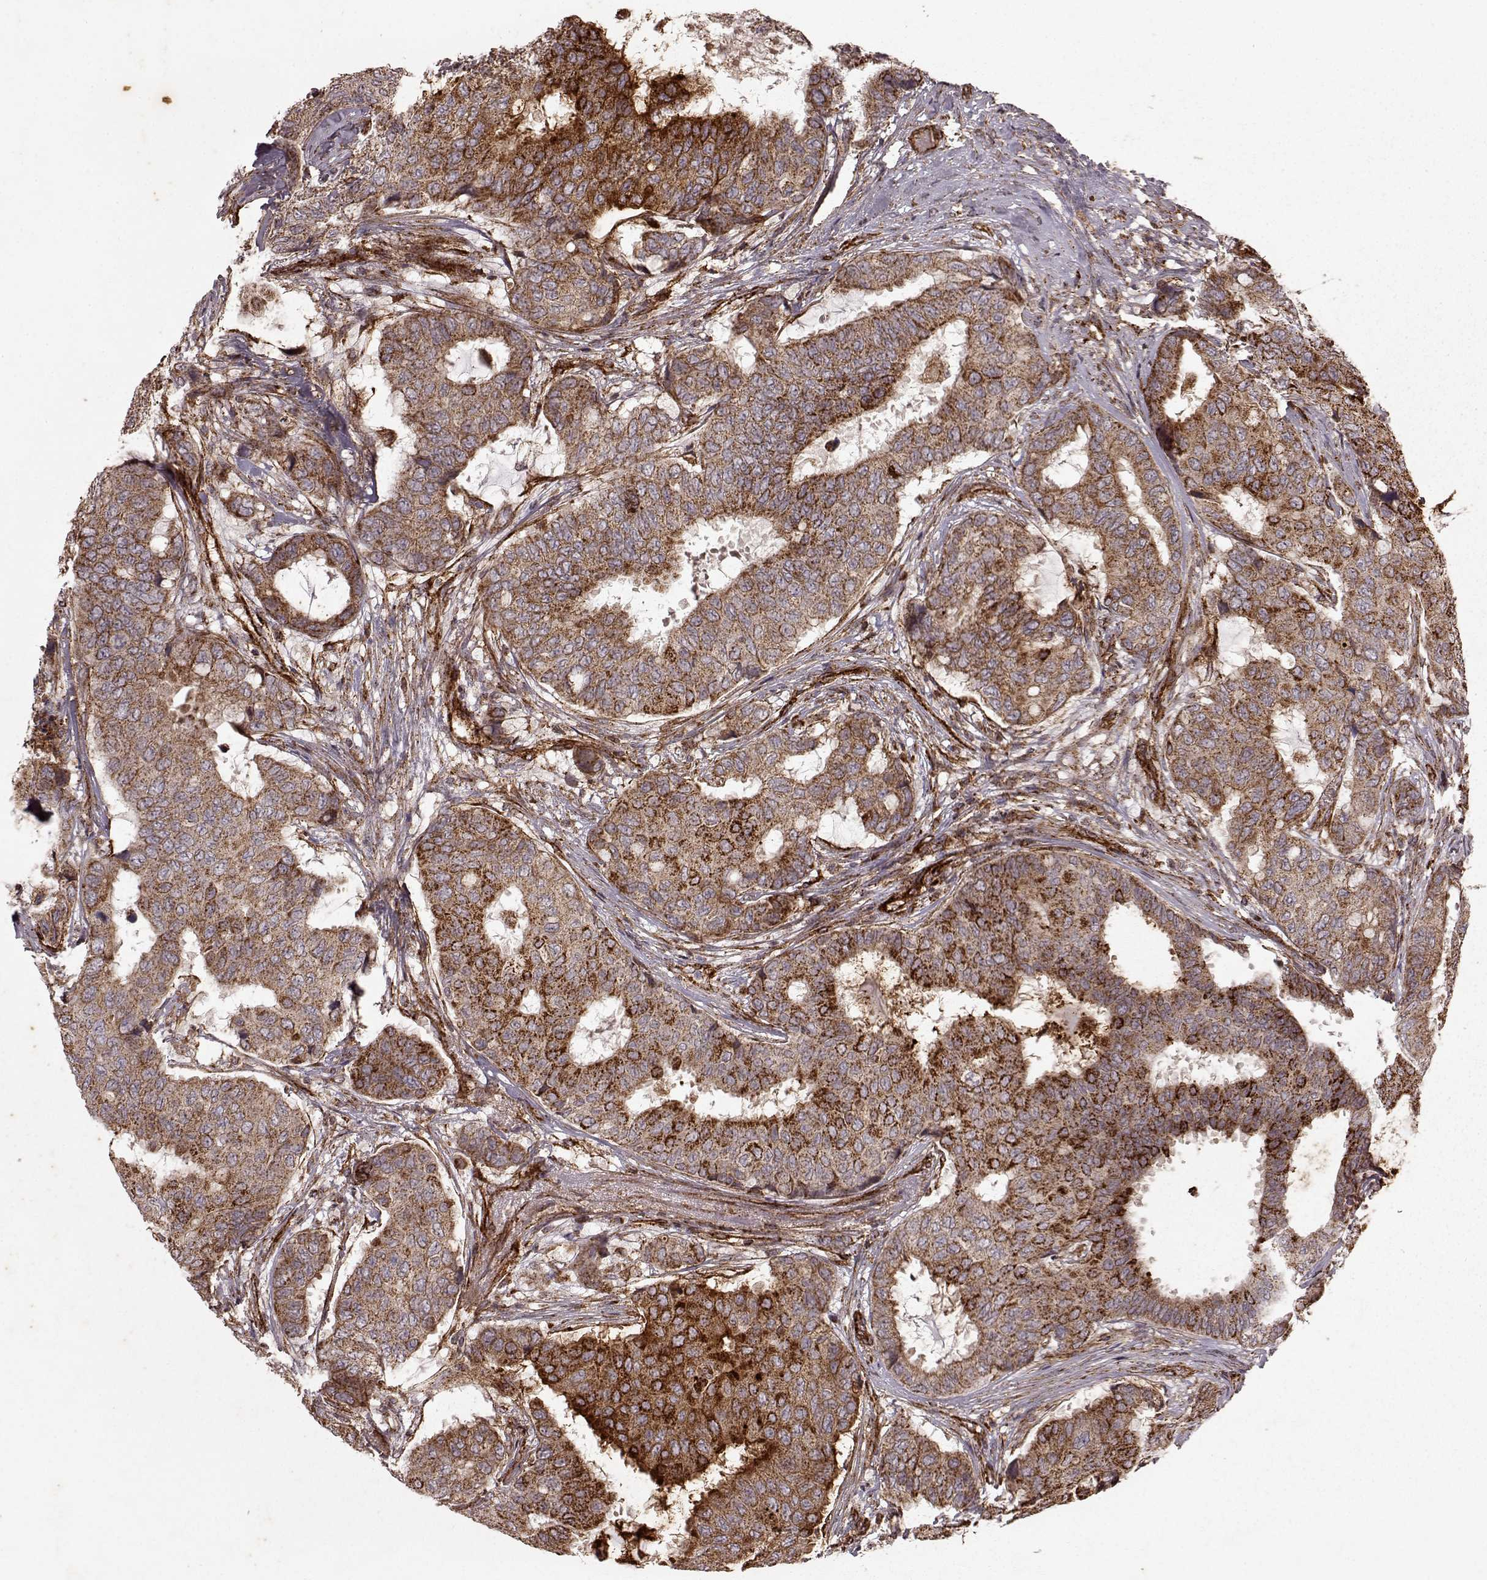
{"staining": {"intensity": "moderate", "quantity": "25%-75%", "location": "cytoplasmic/membranous"}, "tissue": "breast cancer", "cell_type": "Tumor cells", "image_type": "cancer", "snomed": [{"axis": "morphology", "description": "Duct carcinoma"}, {"axis": "topography", "description": "Breast"}], "caption": "Immunohistochemical staining of intraductal carcinoma (breast) demonstrates medium levels of moderate cytoplasmic/membranous expression in approximately 25%-75% of tumor cells. Immunohistochemistry stains the protein of interest in brown and the nuclei are stained blue.", "gene": "FXN", "patient": {"sex": "female", "age": 75}}